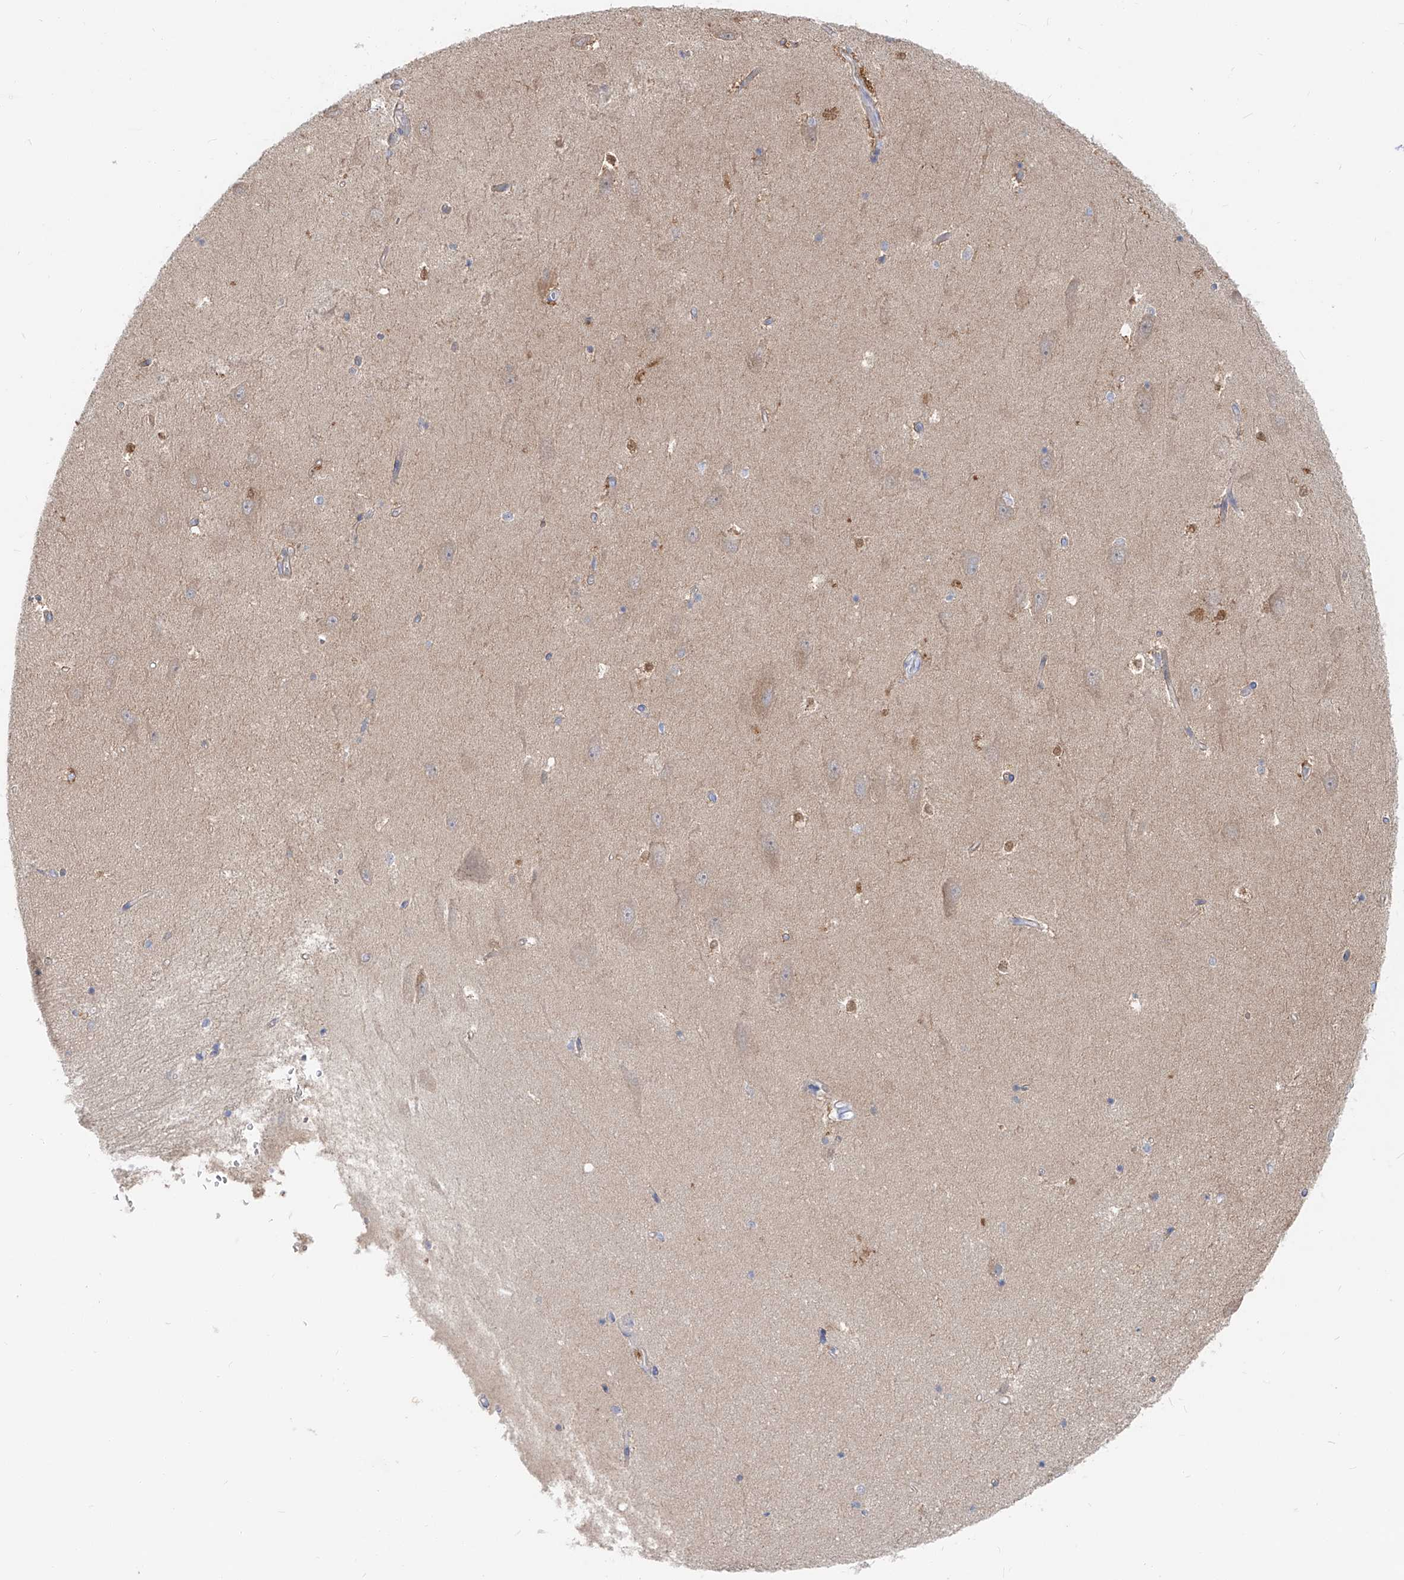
{"staining": {"intensity": "moderate", "quantity": "<25%", "location": "cytoplasmic/membranous,nuclear"}, "tissue": "hippocampus", "cell_type": "Glial cells", "image_type": "normal", "snomed": [{"axis": "morphology", "description": "Normal tissue, NOS"}, {"axis": "topography", "description": "Hippocampus"}], "caption": "Glial cells demonstrate moderate cytoplasmic/membranous,nuclear expression in approximately <25% of cells in benign hippocampus.", "gene": "UFL1", "patient": {"sex": "male", "age": 45}}